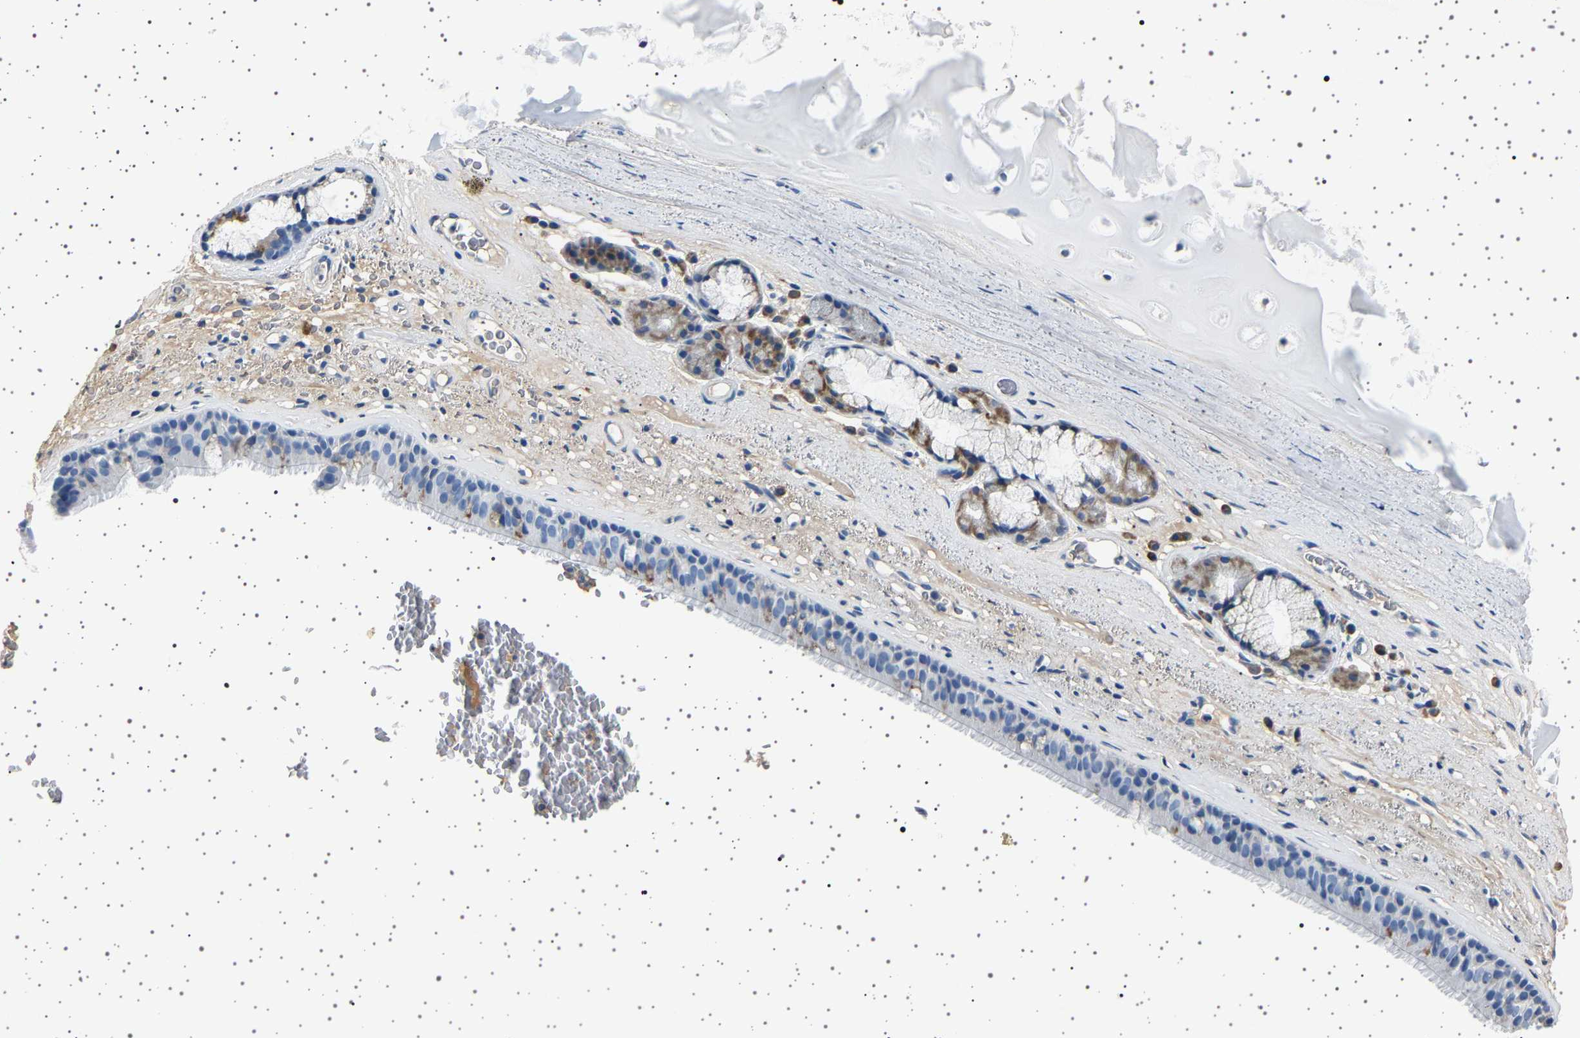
{"staining": {"intensity": "negative", "quantity": "none", "location": "none"}, "tissue": "bronchus", "cell_type": "Respiratory epithelial cells", "image_type": "normal", "snomed": [{"axis": "morphology", "description": "Normal tissue, NOS"}, {"axis": "topography", "description": "Cartilage tissue"}], "caption": "Respiratory epithelial cells show no significant protein positivity in unremarkable bronchus. (Brightfield microscopy of DAB immunohistochemistry at high magnification).", "gene": "FTCD", "patient": {"sex": "female", "age": 63}}